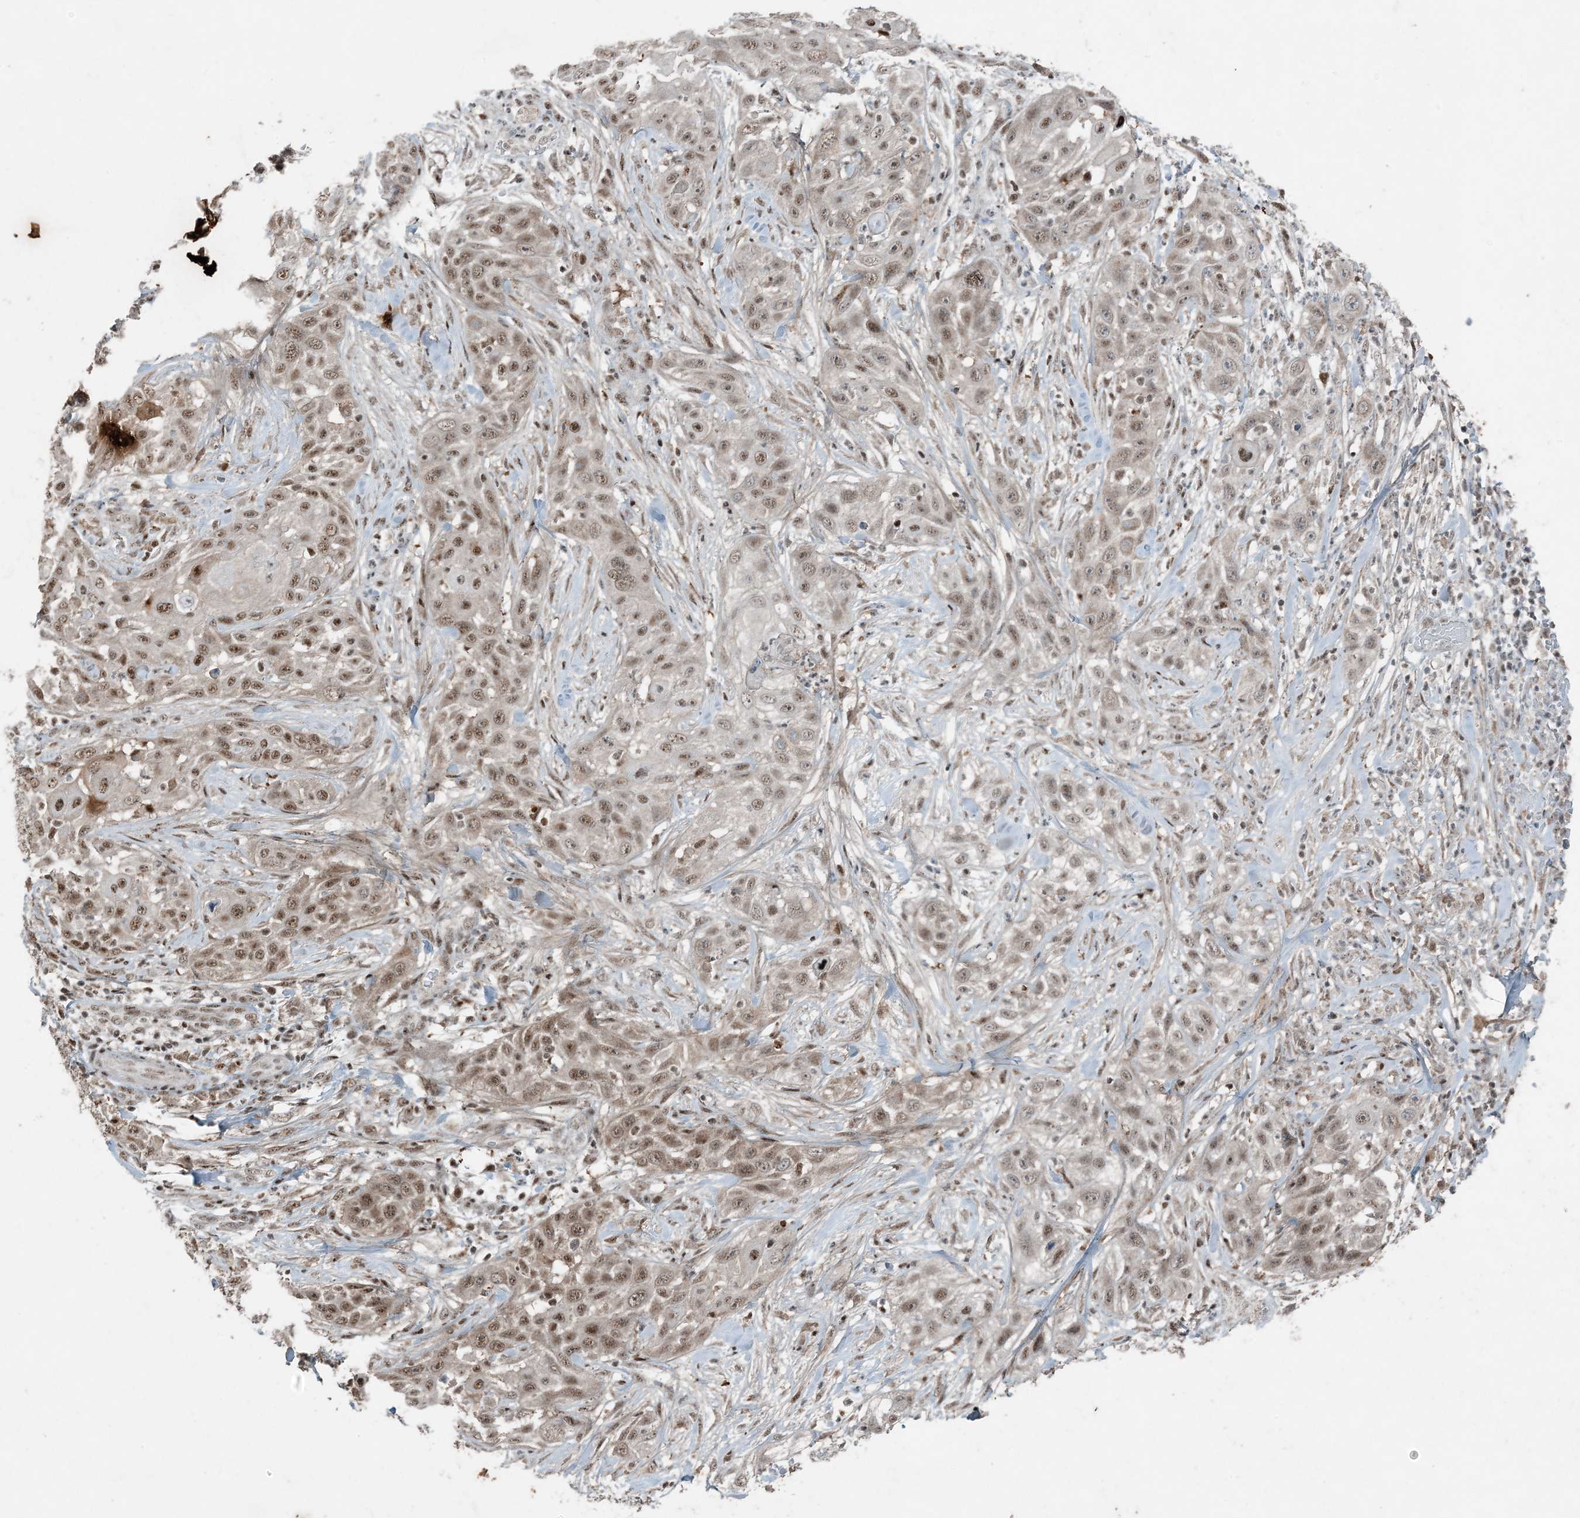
{"staining": {"intensity": "moderate", "quantity": ">75%", "location": "nuclear"}, "tissue": "skin cancer", "cell_type": "Tumor cells", "image_type": "cancer", "snomed": [{"axis": "morphology", "description": "Squamous cell carcinoma, NOS"}, {"axis": "topography", "description": "Skin"}], "caption": "The immunohistochemical stain shows moderate nuclear expression in tumor cells of skin squamous cell carcinoma tissue. Immunohistochemistry stains the protein of interest in brown and the nuclei are stained blue.", "gene": "TADA2B", "patient": {"sex": "female", "age": 44}}